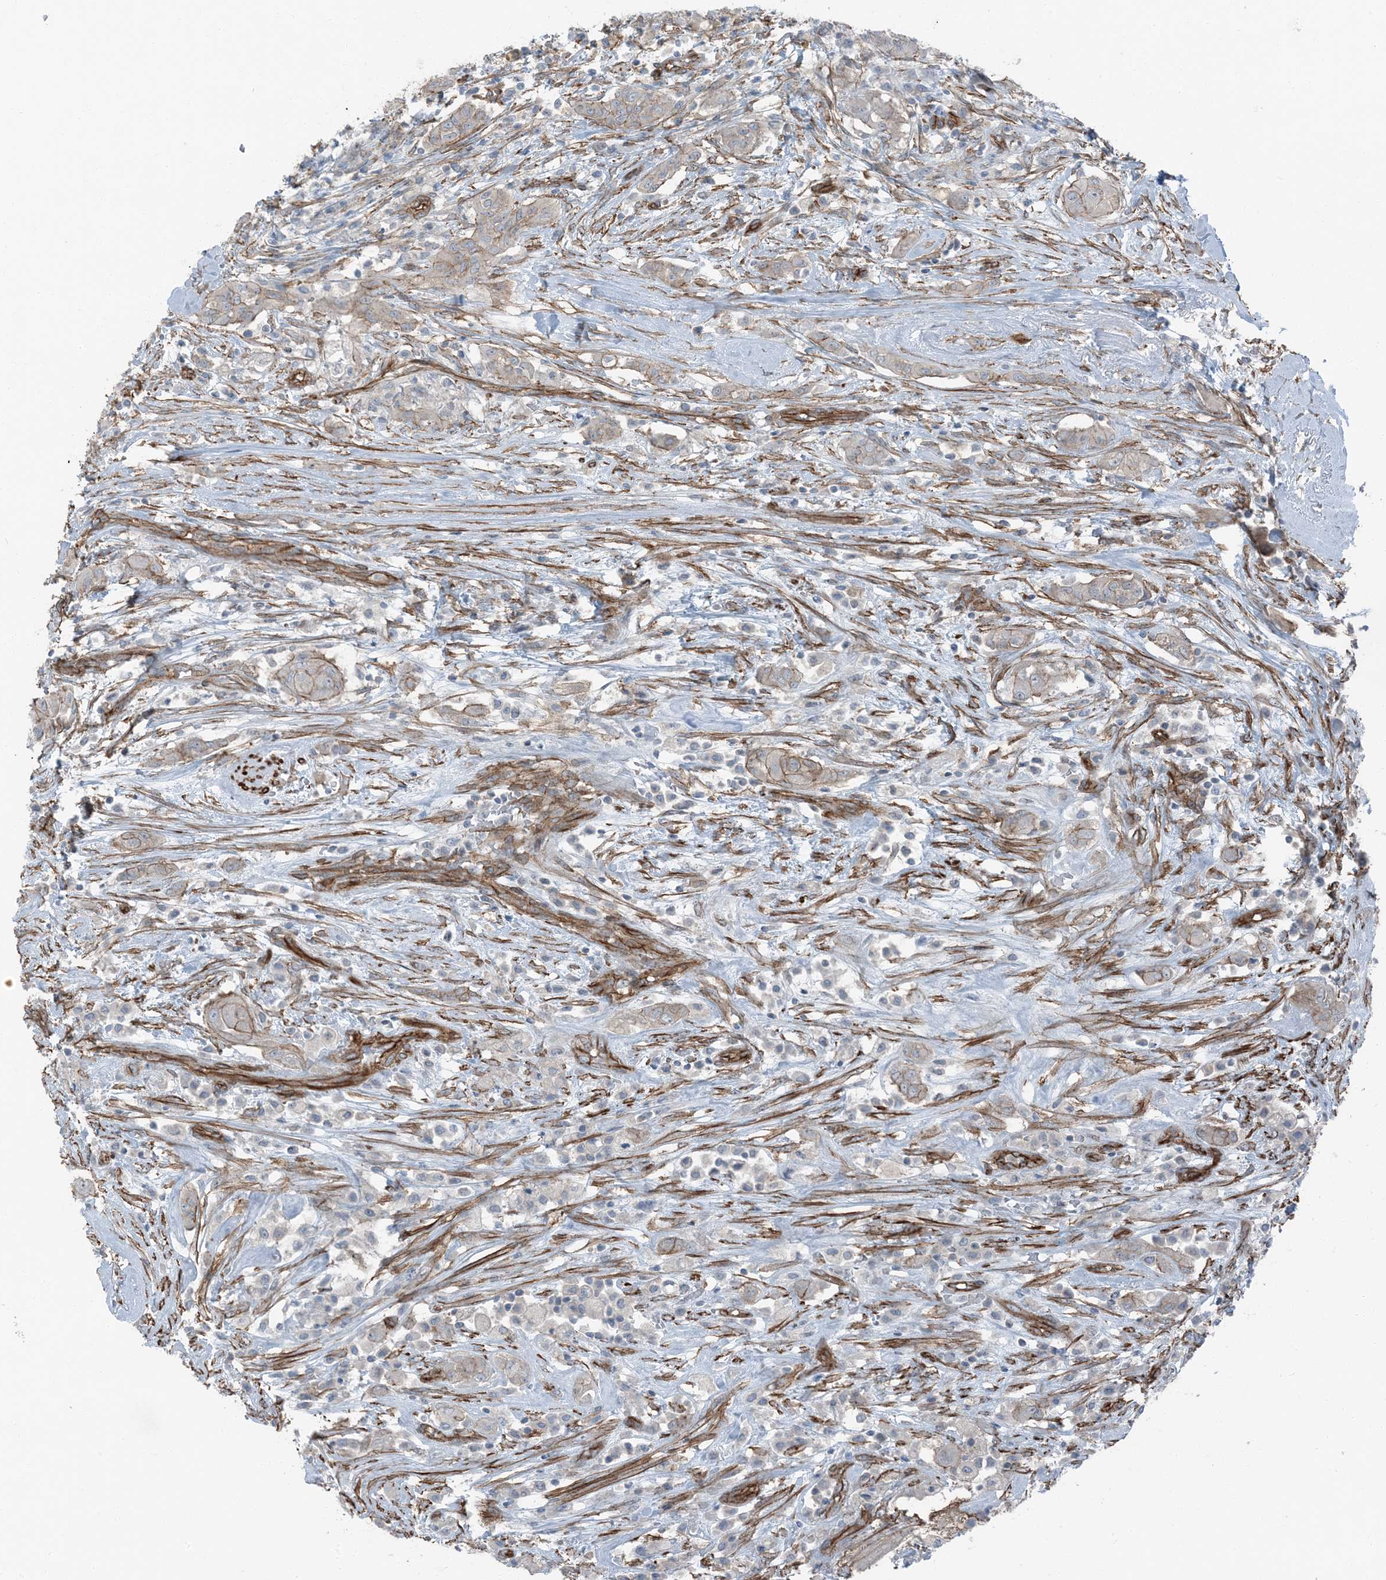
{"staining": {"intensity": "weak", "quantity": "25%-75%", "location": "cytoplasmic/membranous"}, "tissue": "thyroid cancer", "cell_type": "Tumor cells", "image_type": "cancer", "snomed": [{"axis": "morphology", "description": "Papillary adenocarcinoma, NOS"}, {"axis": "topography", "description": "Thyroid gland"}], "caption": "Approximately 25%-75% of tumor cells in thyroid cancer reveal weak cytoplasmic/membranous protein expression as visualized by brown immunohistochemical staining.", "gene": "ZFP90", "patient": {"sex": "female", "age": 59}}